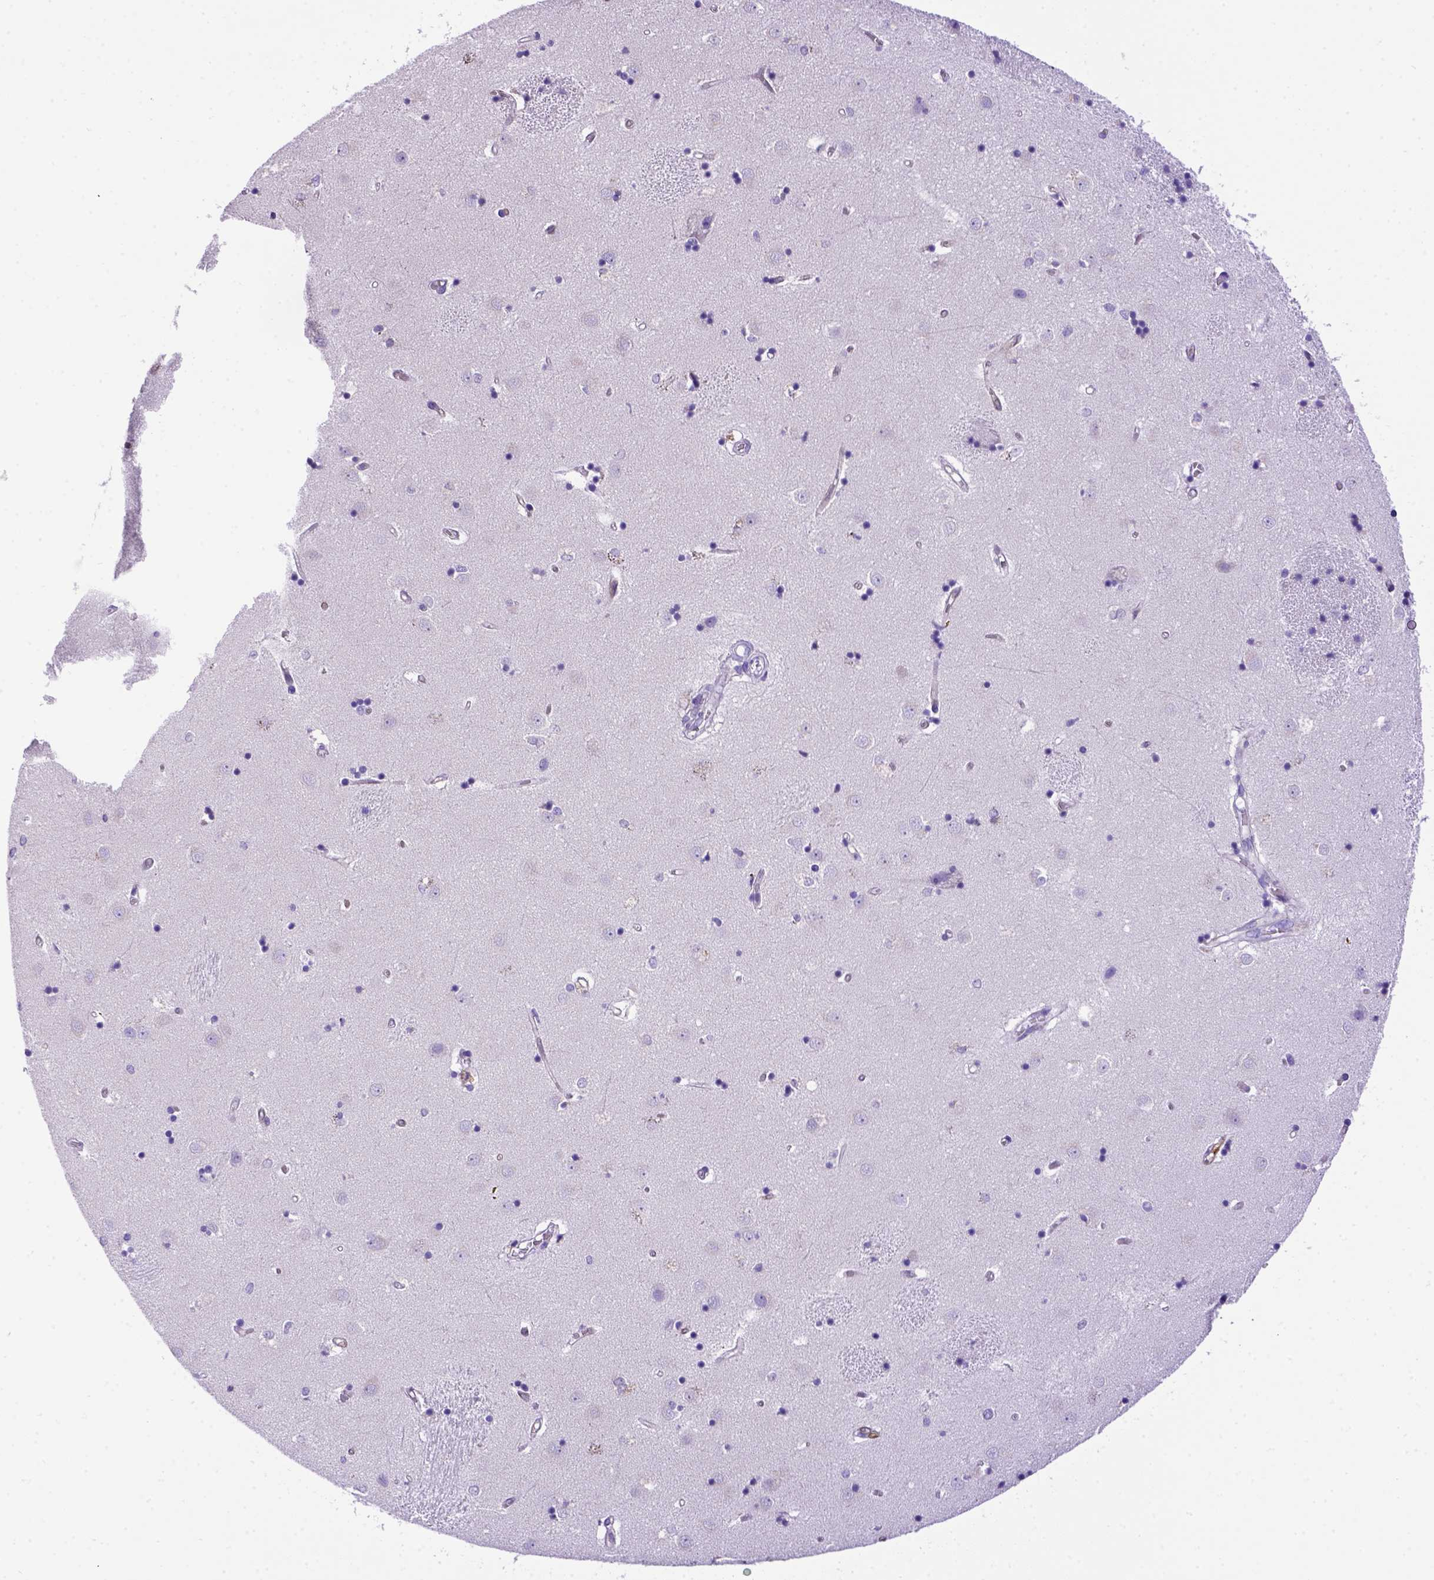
{"staining": {"intensity": "negative", "quantity": "none", "location": "none"}, "tissue": "caudate", "cell_type": "Glial cells", "image_type": "normal", "snomed": [{"axis": "morphology", "description": "Normal tissue, NOS"}, {"axis": "topography", "description": "Lateral ventricle wall"}], "caption": "High magnification brightfield microscopy of unremarkable caudate stained with DAB (brown) and counterstained with hematoxylin (blue): glial cells show no significant expression. Nuclei are stained in blue.", "gene": "PTGES", "patient": {"sex": "male", "age": 54}}